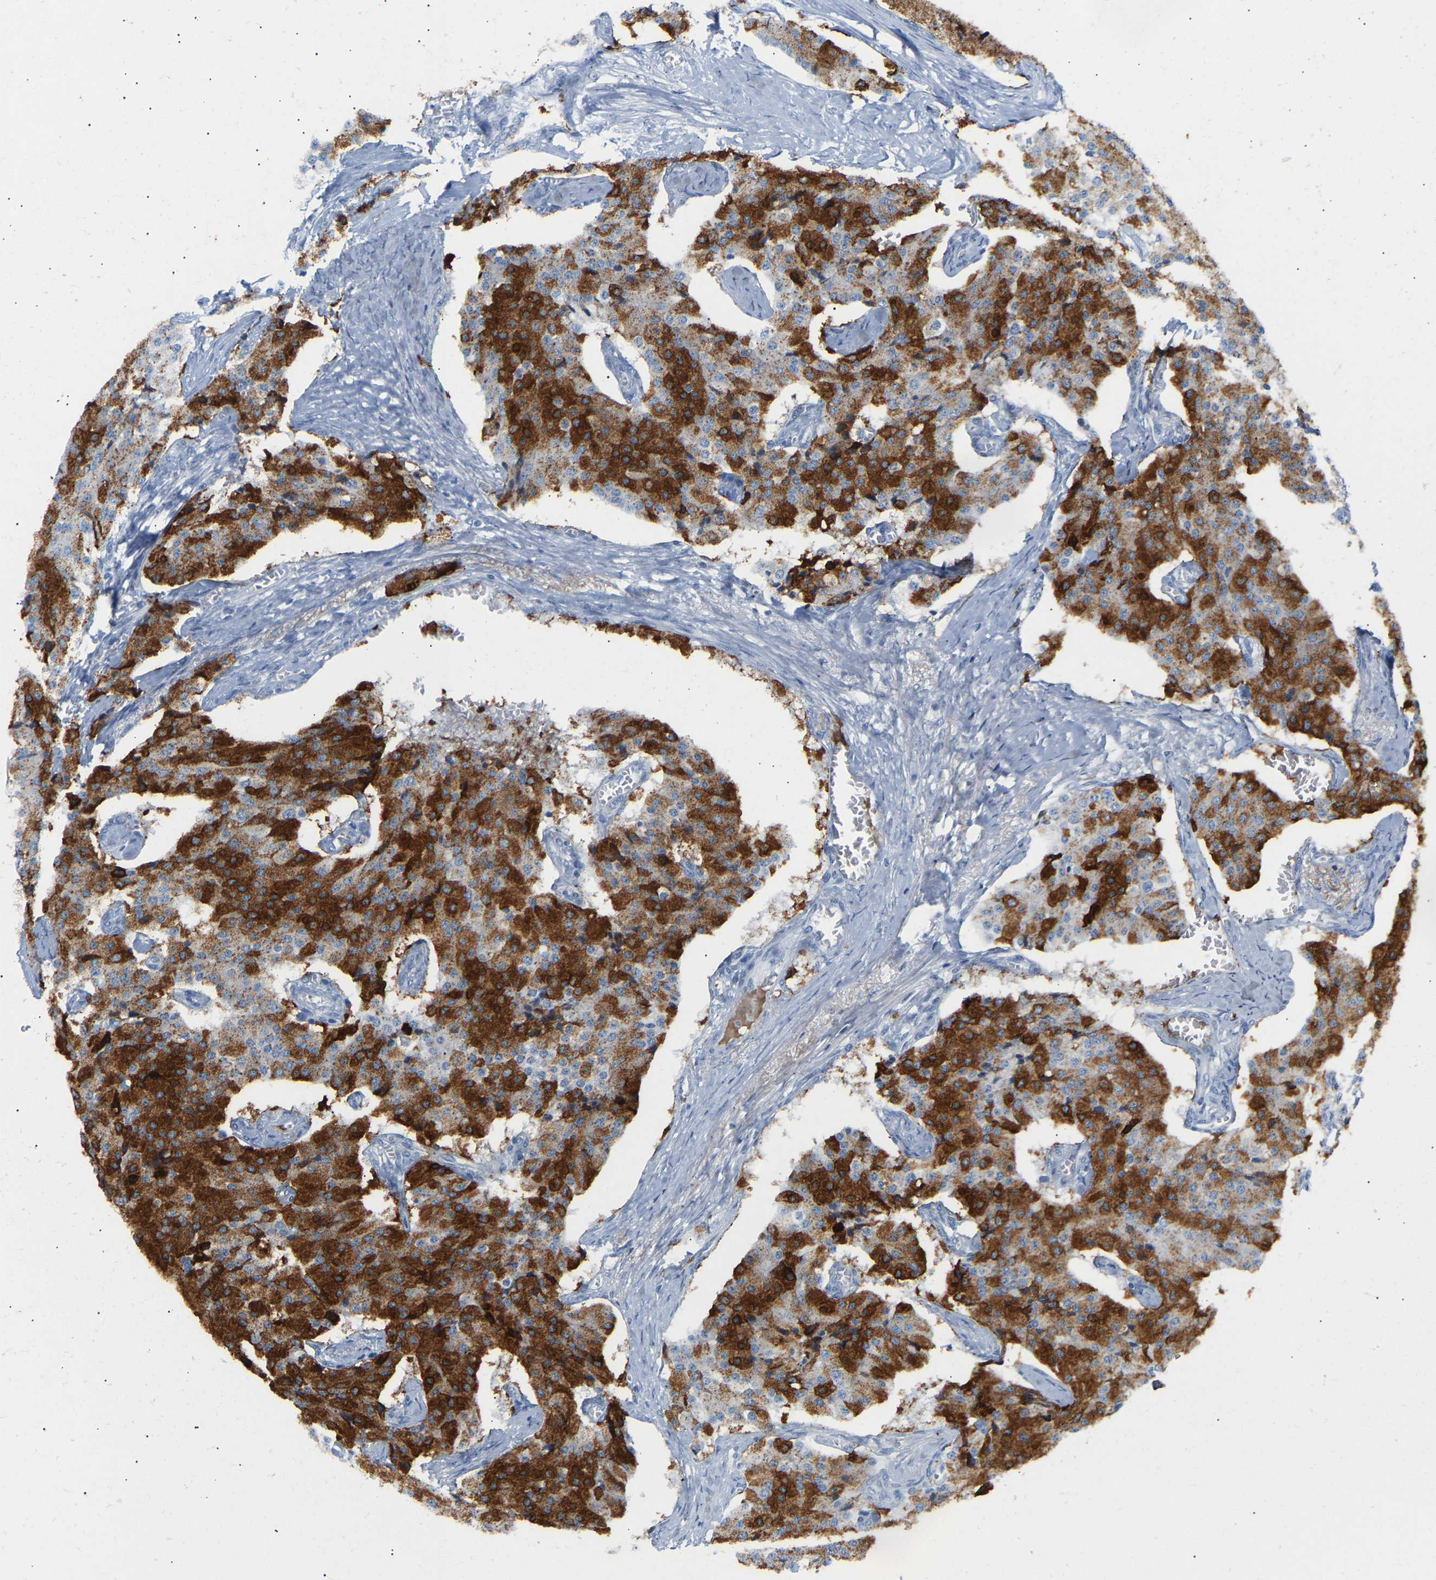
{"staining": {"intensity": "strong", "quantity": "25%-75%", "location": "cytoplasmic/membranous"}, "tissue": "carcinoid", "cell_type": "Tumor cells", "image_type": "cancer", "snomed": [{"axis": "morphology", "description": "Carcinoid, malignant, NOS"}, {"axis": "topography", "description": "Colon"}], "caption": "Carcinoid (malignant) was stained to show a protein in brown. There is high levels of strong cytoplasmic/membranous expression in about 25%-75% of tumor cells.", "gene": "PEX1", "patient": {"sex": "female", "age": 52}}